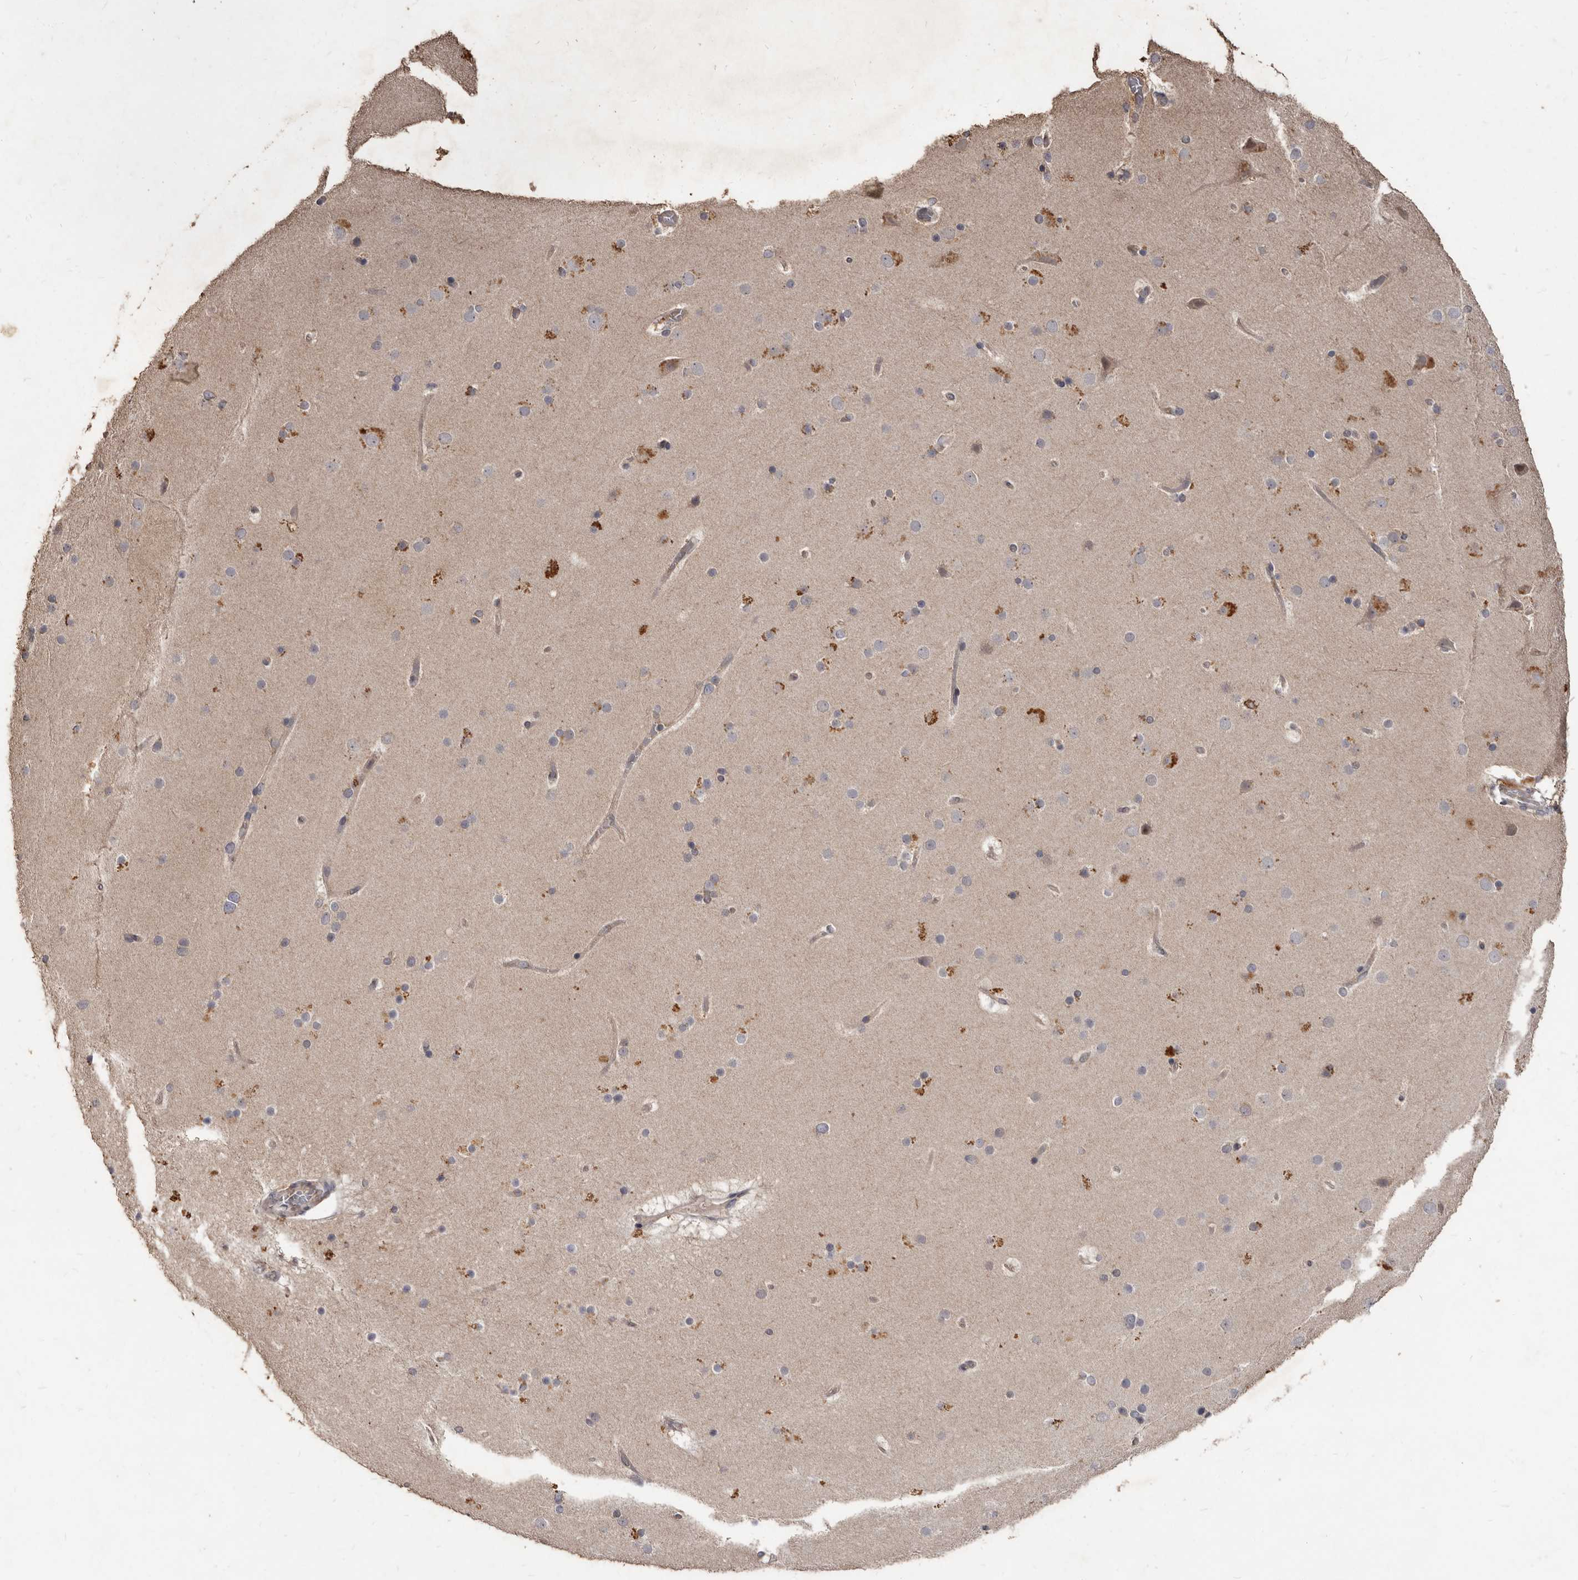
{"staining": {"intensity": "negative", "quantity": "none", "location": "none"}, "tissue": "cerebral cortex", "cell_type": "Endothelial cells", "image_type": "normal", "snomed": [{"axis": "morphology", "description": "Normal tissue, NOS"}, {"axis": "topography", "description": "Cerebral cortex"}], "caption": "Cerebral cortex stained for a protein using immunohistochemistry displays no staining endothelial cells.", "gene": "ACLY", "patient": {"sex": "male", "age": 57}}